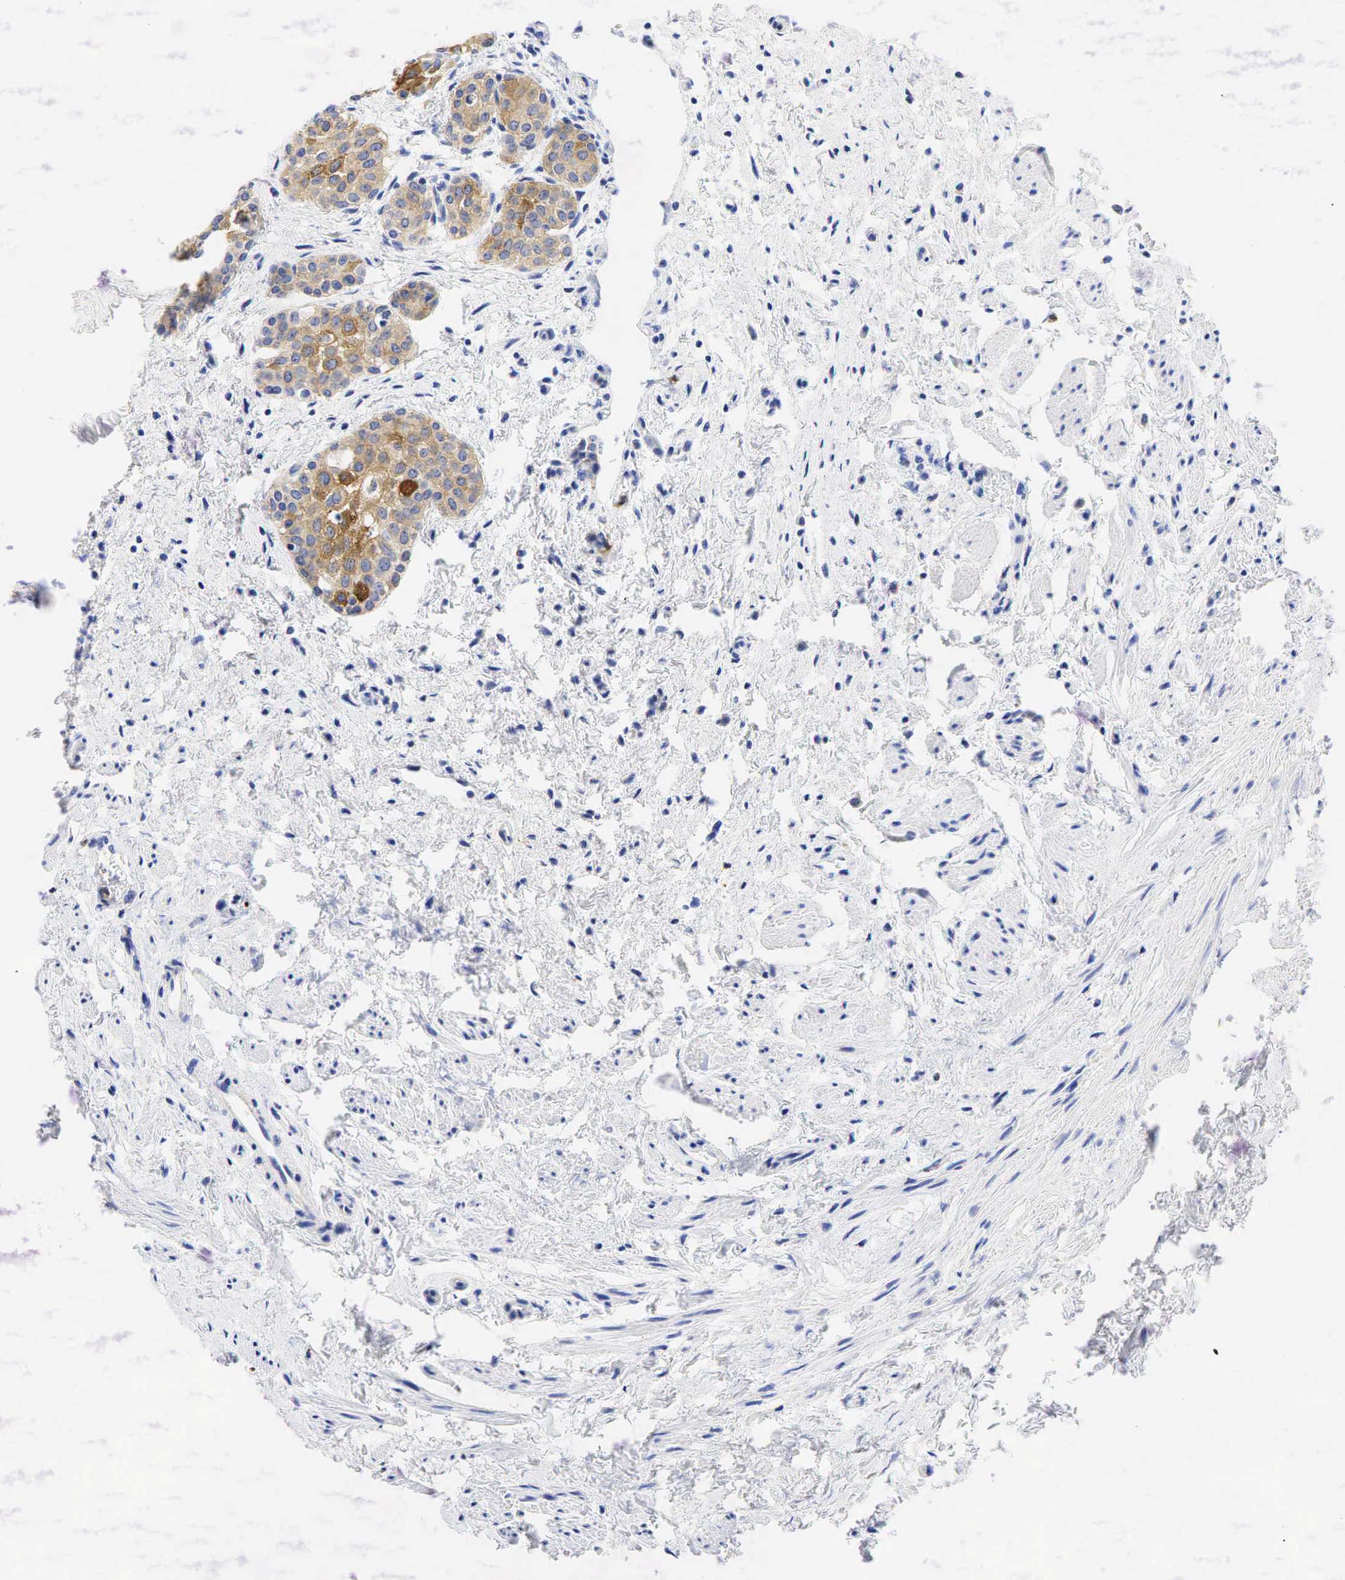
{"staining": {"intensity": "moderate", "quantity": "25%-75%", "location": "cytoplasmic/membranous"}, "tissue": "urinary bladder", "cell_type": "Urothelial cells", "image_type": "normal", "snomed": [{"axis": "morphology", "description": "Normal tissue, NOS"}, {"axis": "topography", "description": "Urinary bladder"}], "caption": "Immunohistochemistry (IHC) (DAB (3,3'-diaminobenzidine)) staining of benign urinary bladder exhibits moderate cytoplasmic/membranous protein positivity in about 25%-75% of urothelial cells.", "gene": "TNFRSF8", "patient": {"sex": "male", "age": 72}}